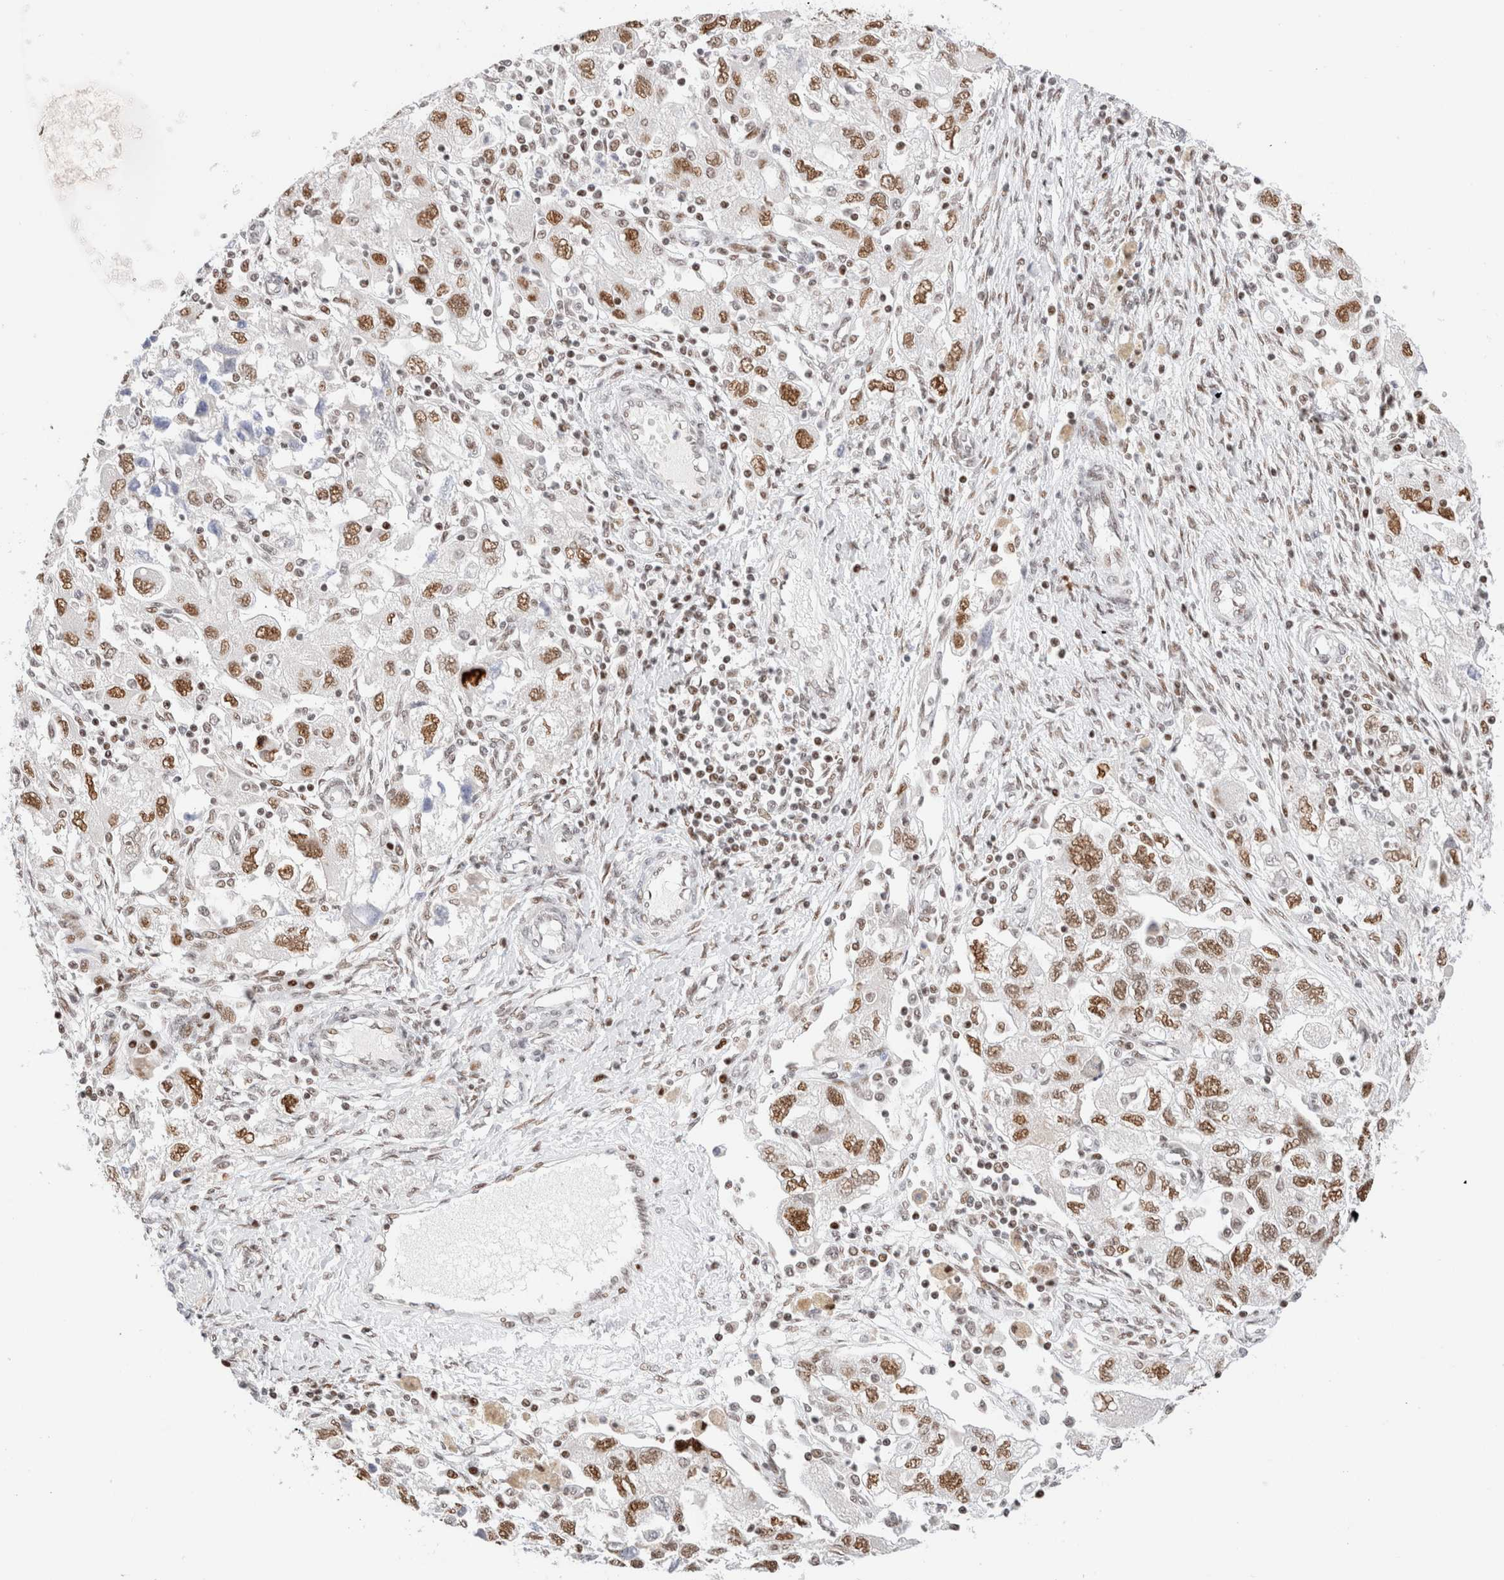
{"staining": {"intensity": "moderate", "quantity": ">75%", "location": "nuclear"}, "tissue": "ovarian cancer", "cell_type": "Tumor cells", "image_type": "cancer", "snomed": [{"axis": "morphology", "description": "Carcinoma, NOS"}, {"axis": "morphology", "description": "Cystadenocarcinoma, serous, NOS"}, {"axis": "topography", "description": "Ovary"}], "caption": "Immunohistochemistry (IHC) of human ovarian carcinoma exhibits medium levels of moderate nuclear staining in approximately >75% of tumor cells.", "gene": "ZNF282", "patient": {"sex": "female", "age": 69}}